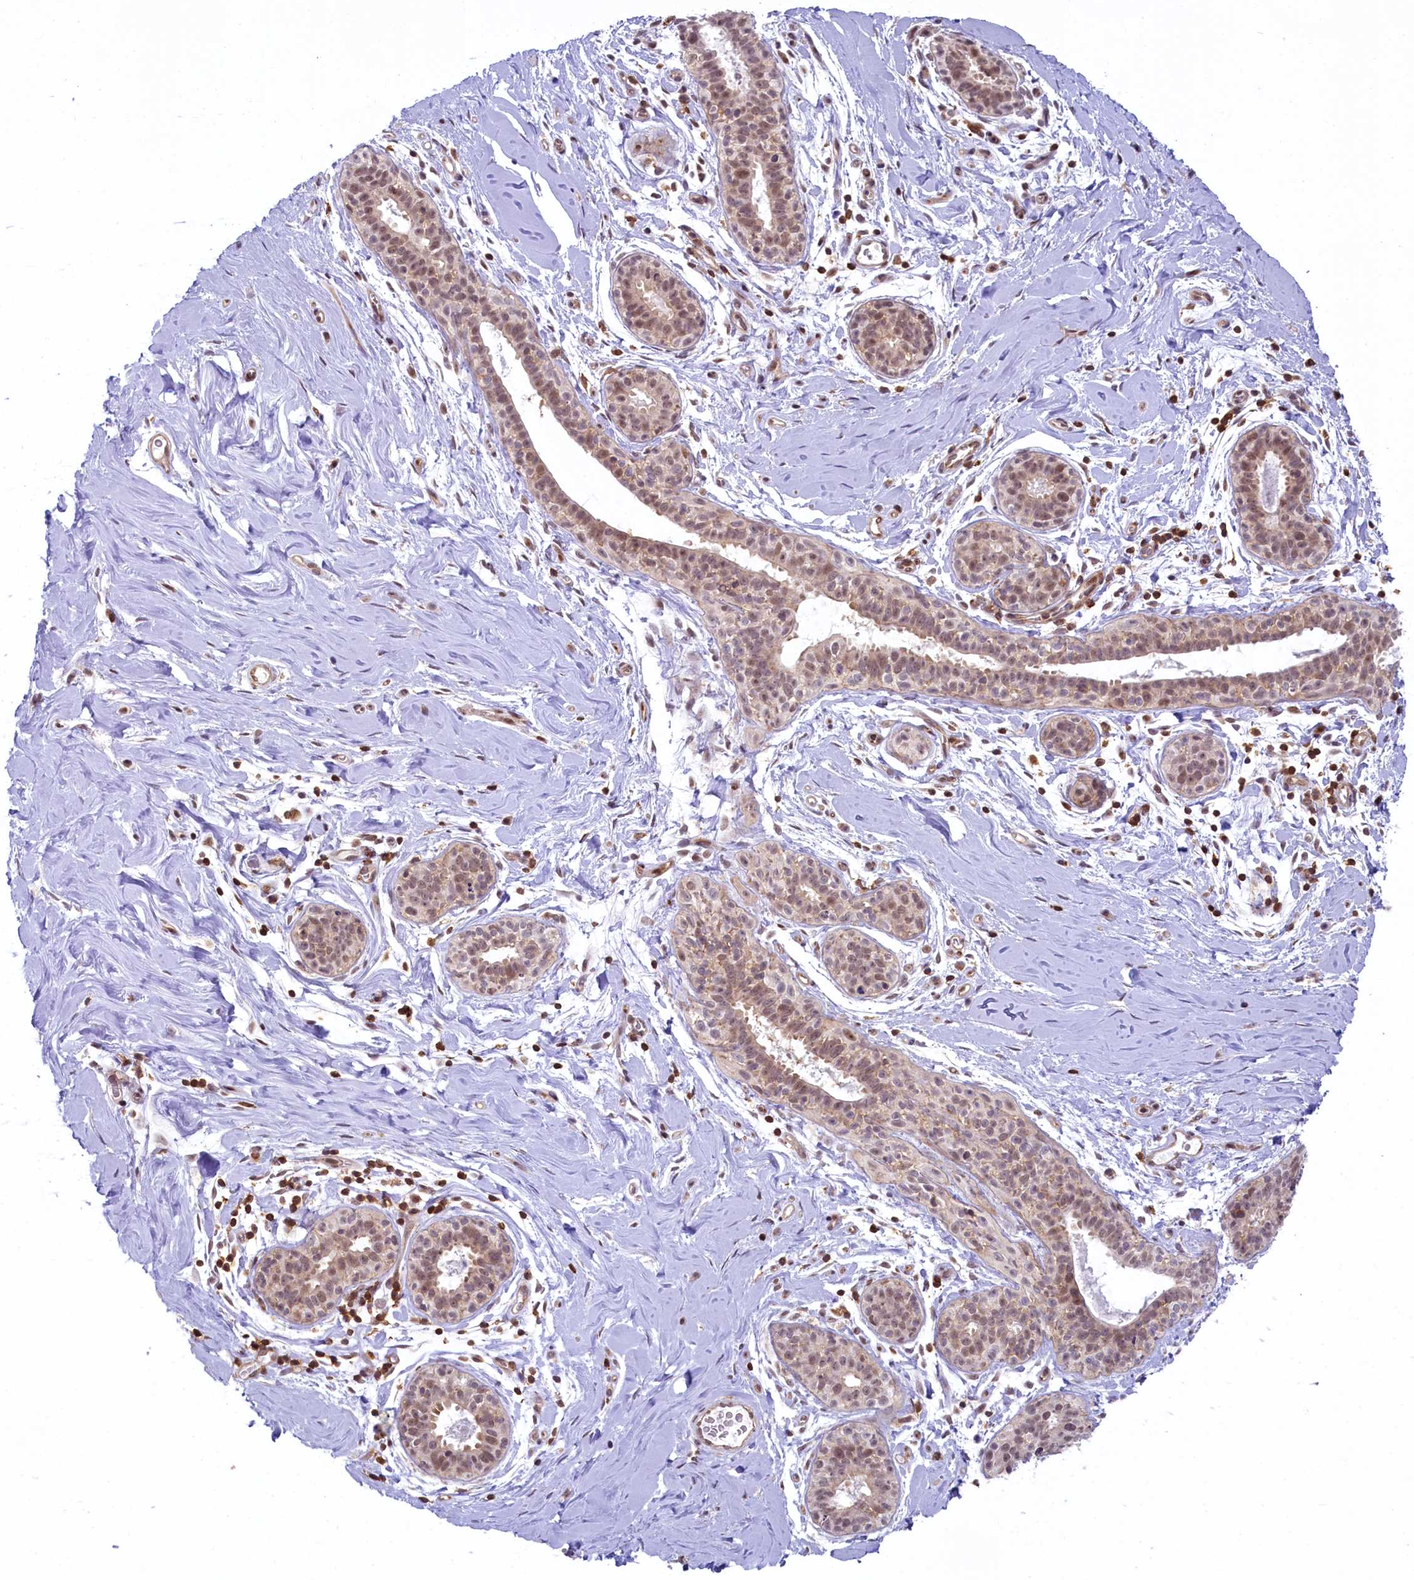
{"staining": {"intensity": "negative", "quantity": "none", "location": "none"}, "tissue": "adipose tissue", "cell_type": "Adipocytes", "image_type": "normal", "snomed": [{"axis": "morphology", "description": "Normal tissue, NOS"}, {"axis": "topography", "description": "Breast"}], "caption": "An immunohistochemistry (IHC) micrograph of benign adipose tissue is shown. There is no staining in adipocytes of adipose tissue. Brightfield microscopy of IHC stained with DAB (brown) and hematoxylin (blue), captured at high magnification.", "gene": "FCHO1", "patient": {"sex": "female", "age": 26}}